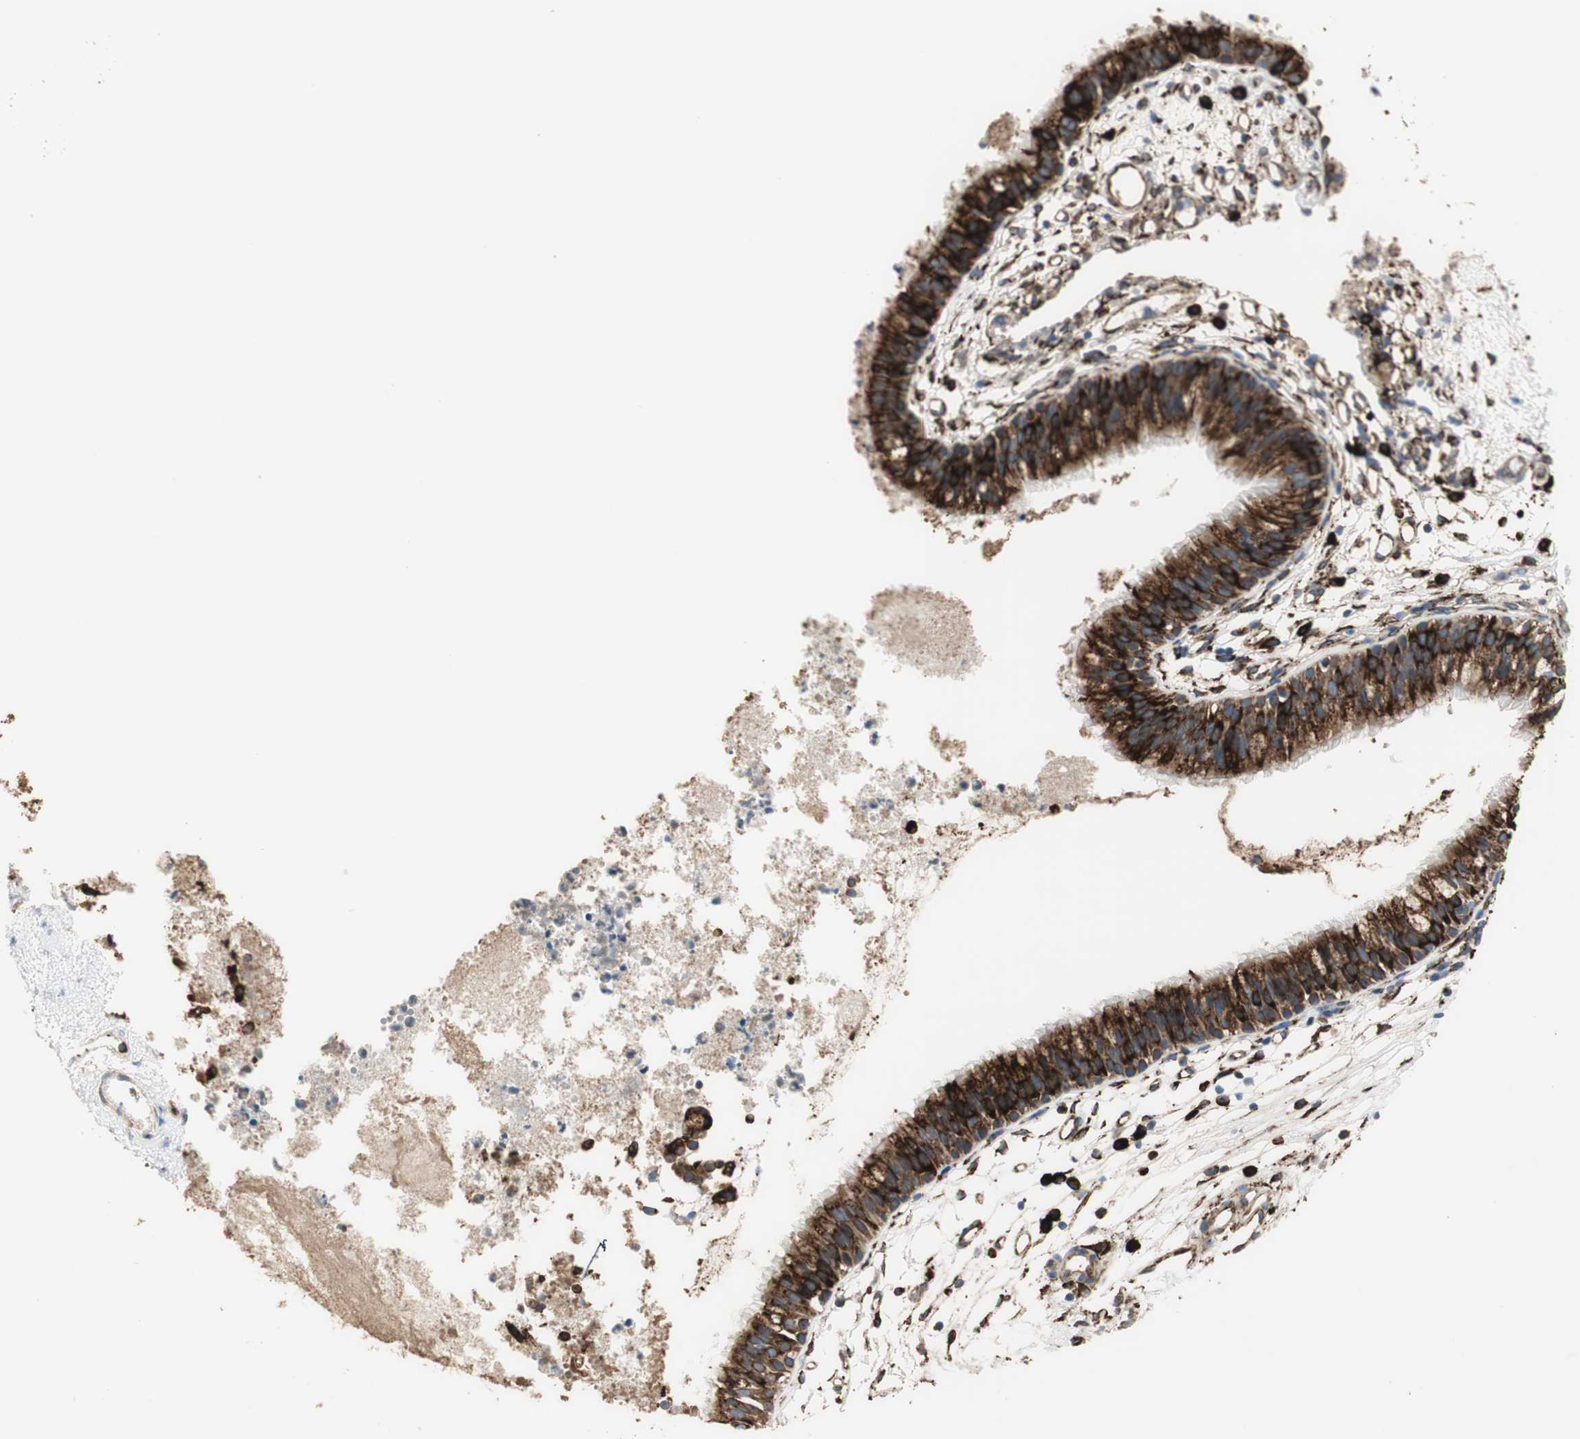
{"staining": {"intensity": "strong", "quantity": ">75%", "location": "cytoplasmic/membranous"}, "tissue": "nasopharynx", "cell_type": "Respiratory epithelial cells", "image_type": "normal", "snomed": [{"axis": "morphology", "description": "Normal tissue, NOS"}, {"axis": "topography", "description": "Nasopharynx"}], "caption": "A high amount of strong cytoplasmic/membranous staining is seen in about >75% of respiratory epithelial cells in unremarkable nasopharynx.", "gene": "RRBP1", "patient": {"sex": "male", "age": 21}}